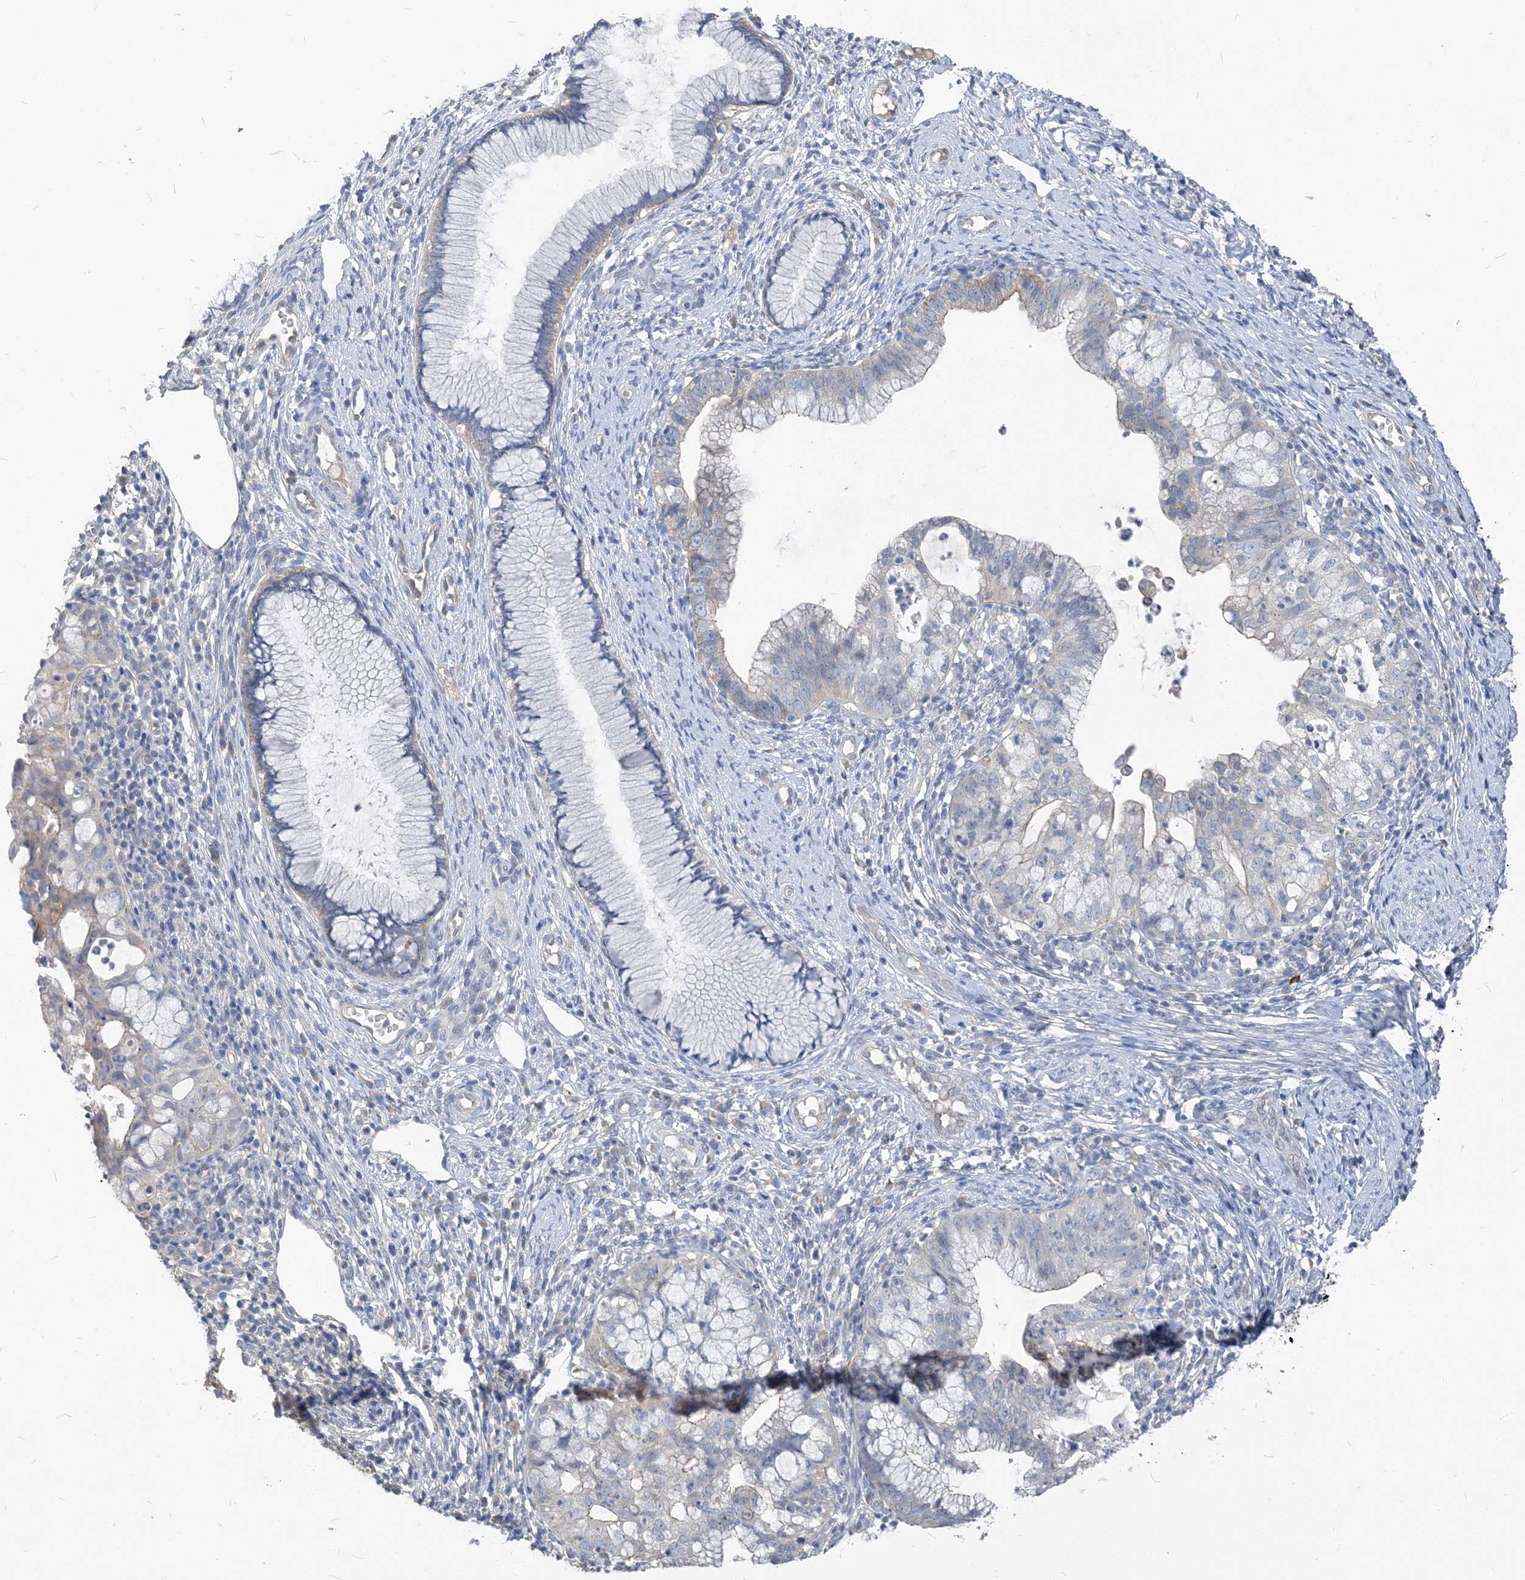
{"staining": {"intensity": "negative", "quantity": "none", "location": "none"}, "tissue": "cervical cancer", "cell_type": "Tumor cells", "image_type": "cancer", "snomed": [{"axis": "morphology", "description": "Adenocarcinoma, NOS"}, {"axis": "topography", "description": "Cervix"}], "caption": "Human cervical adenocarcinoma stained for a protein using immunohistochemistry exhibits no positivity in tumor cells.", "gene": "NCOA7", "patient": {"sex": "female", "age": 36}}